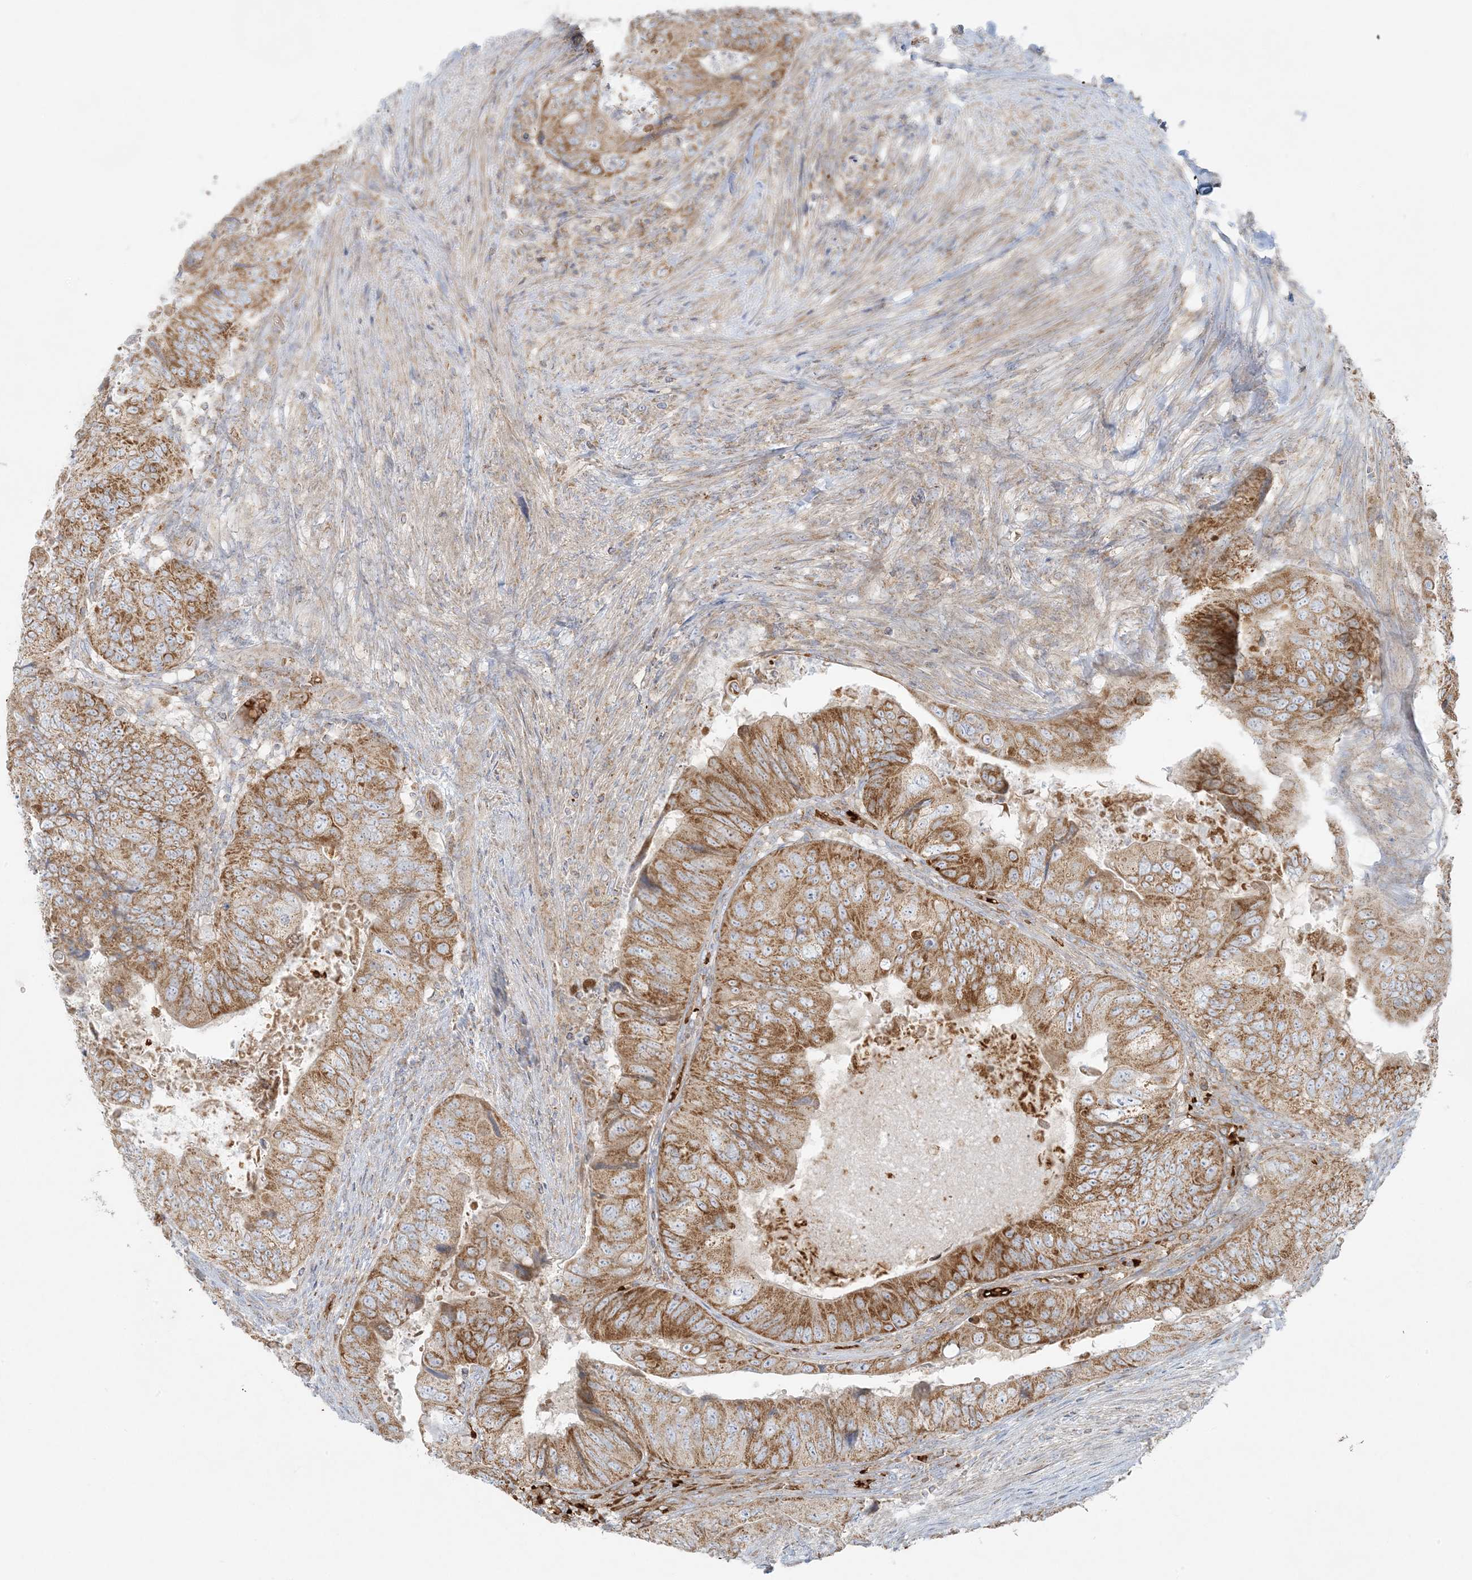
{"staining": {"intensity": "moderate", "quantity": ">75%", "location": "cytoplasmic/membranous"}, "tissue": "colorectal cancer", "cell_type": "Tumor cells", "image_type": "cancer", "snomed": [{"axis": "morphology", "description": "Adenocarcinoma, NOS"}, {"axis": "topography", "description": "Rectum"}], "caption": "The histopathology image exhibits staining of colorectal adenocarcinoma, revealing moderate cytoplasmic/membranous protein staining (brown color) within tumor cells.", "gene": "PIK3R4", "patient": {"sex": "male", "age": 63}}